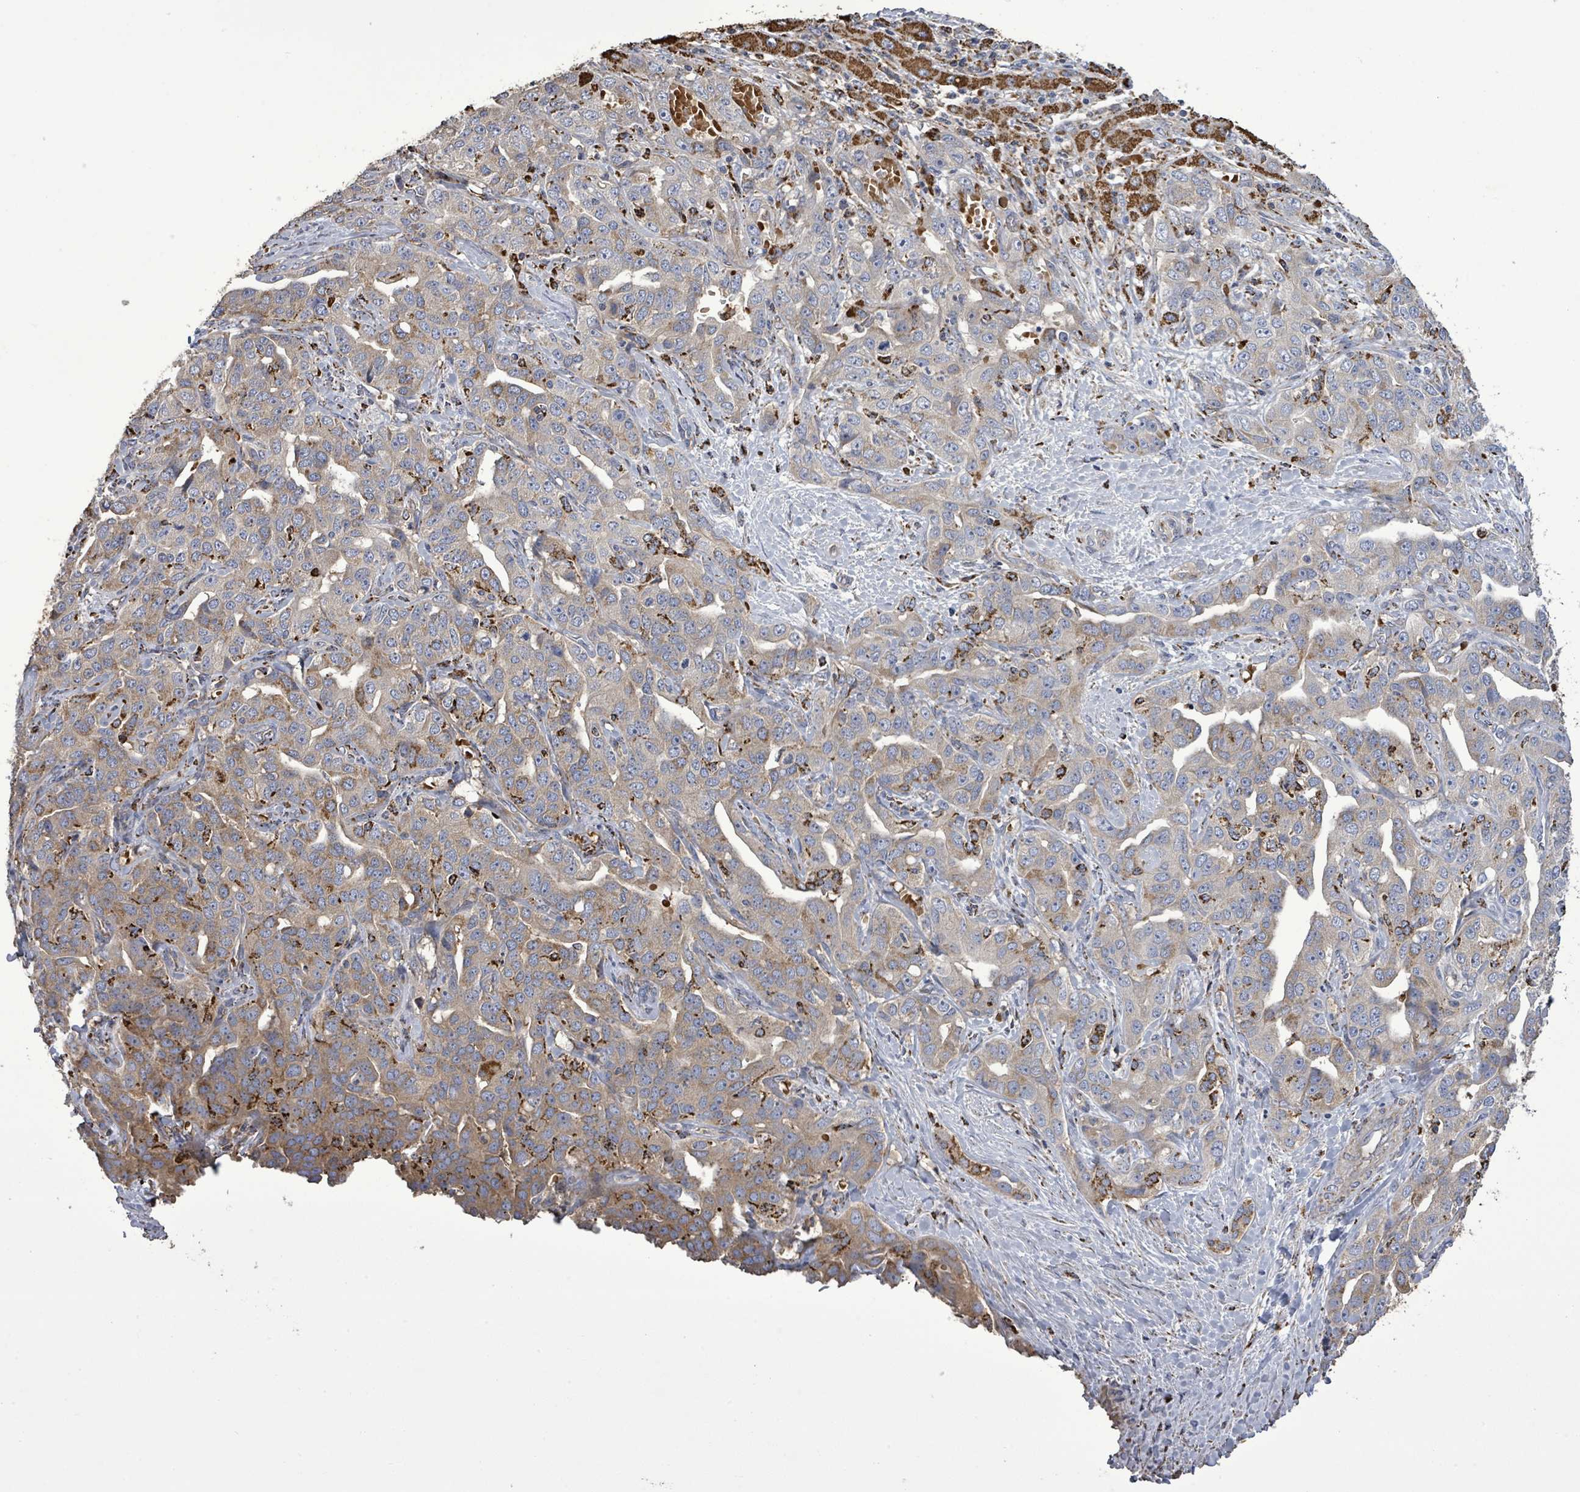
{"staining": {"intensity": "strong", "quantity": "25%-75%", "location": "cytoplasmic/membranous"}, "tissue": "liver cancer", "cell_type": "Tumor cells", "image_type": "cancer", "snomed": [{"axis": "morphology", "description": "Cholangiocarcinoma"}, {"axis": "topography", "description": "Liver"}], "caption": "IHC histopathology image of liver cancer stained for a protein (brown), which reveals high levels of strong cytoplasmic/membranous expression in approximately 25%-75% of tumor cells.", "gene": "MTMR12", "patient": {"sex": "male", "age": 59}}